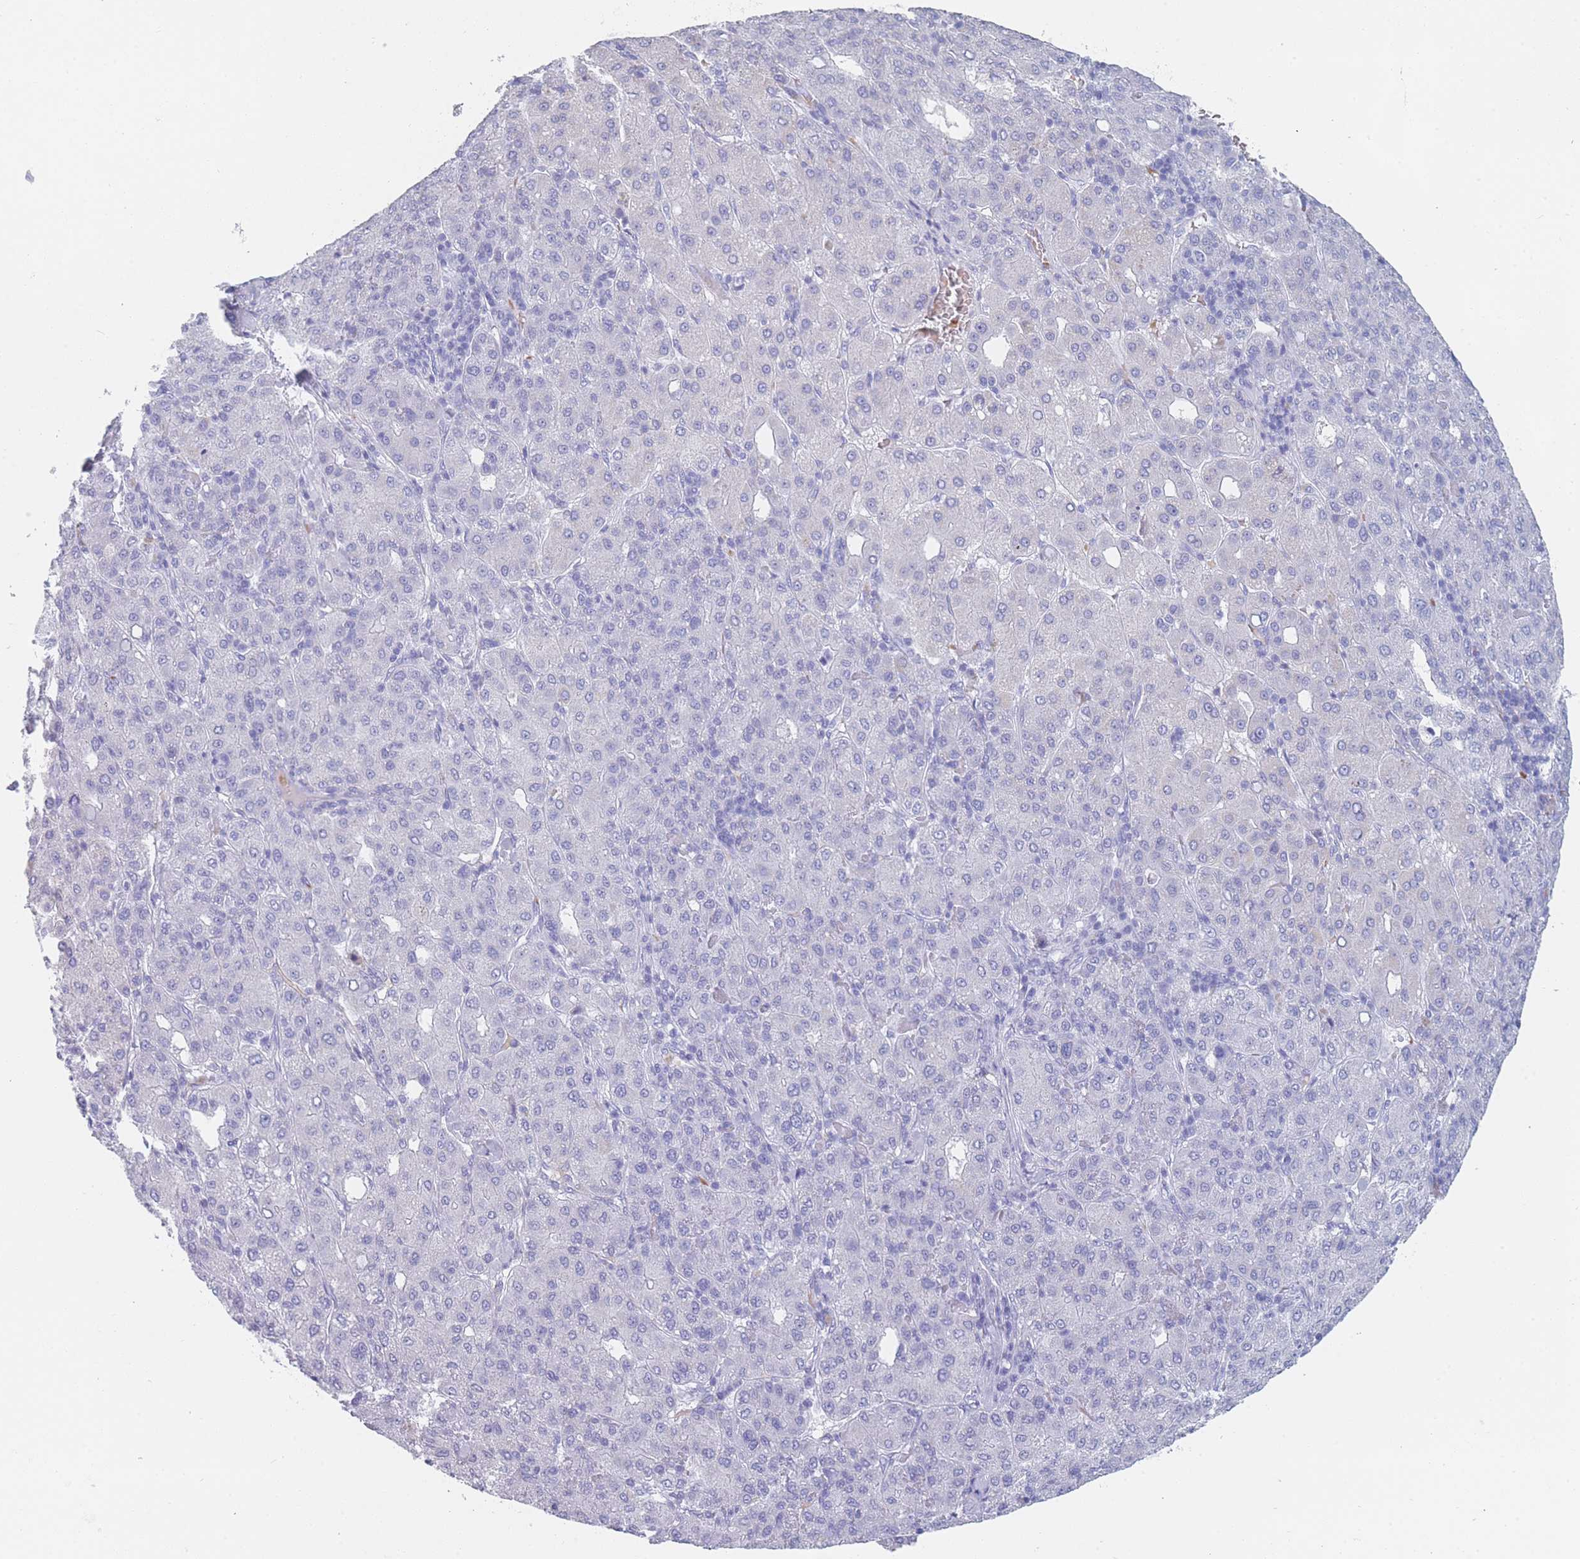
{"staining": {"intensity": "negative", "quantity": "none", "location": "none"}, "tissue": "liver cancer", "cell_type": "Tumor cells", "image_type": "cancer", "snomed": [{"axis": "morphology", "description": "Carcinoma, Hepatocellular, NOS"}, {"axis": "topography", "description": "Liver"}], "caption": "IHC photomicrograph of neoplastic tissue: liver hepatocellular carcinoma stained with DAB shows no significant protein positivity in tumor cells. The staining is performed using DAB (3,3'-diaminobenzidine) brown chromogen with nuclei counter-stained in using hematoxylin.", "gene": "OR5D16", "patient": {"sex": "male", "age": 65}}